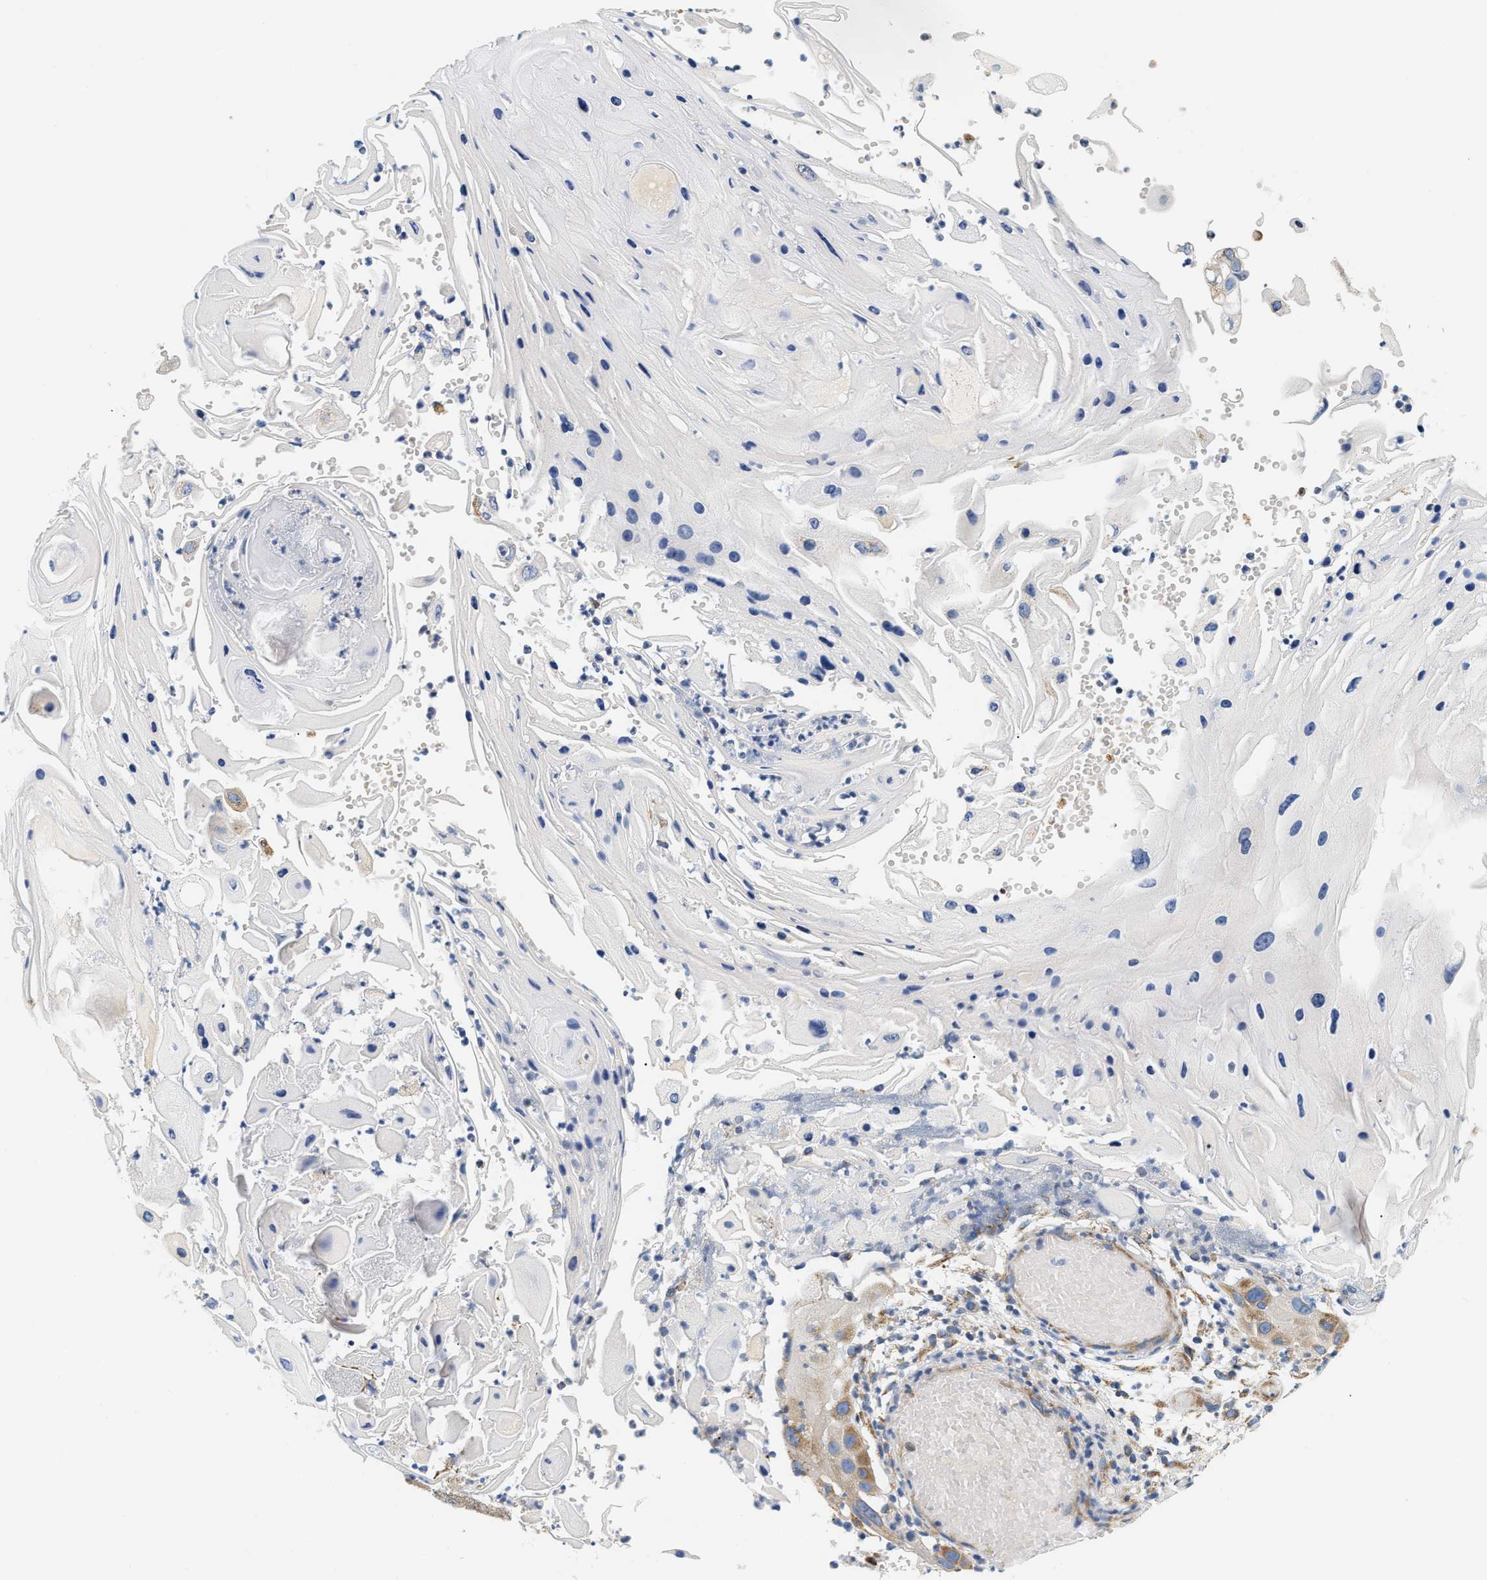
{"staining": {"intensity": "weak", "quantity": "<25%", "location": "cytoplasmic/membranous"}, "tissue": "skin cancer", "cell_type": "Tumor cells", "image_type": "cancer", "snomed": [{"axis": "morphology", "description": "Squamous cell carcinoma, NOS"}, {"axis": "topography", "description": "Skin"}], "caption": "The photomicrograph shows no significant expression in tumor cells of squamous cell carcinoma (skin).", "gene": "HDHD3", "patient": {"sex": "female", "age": 44}}